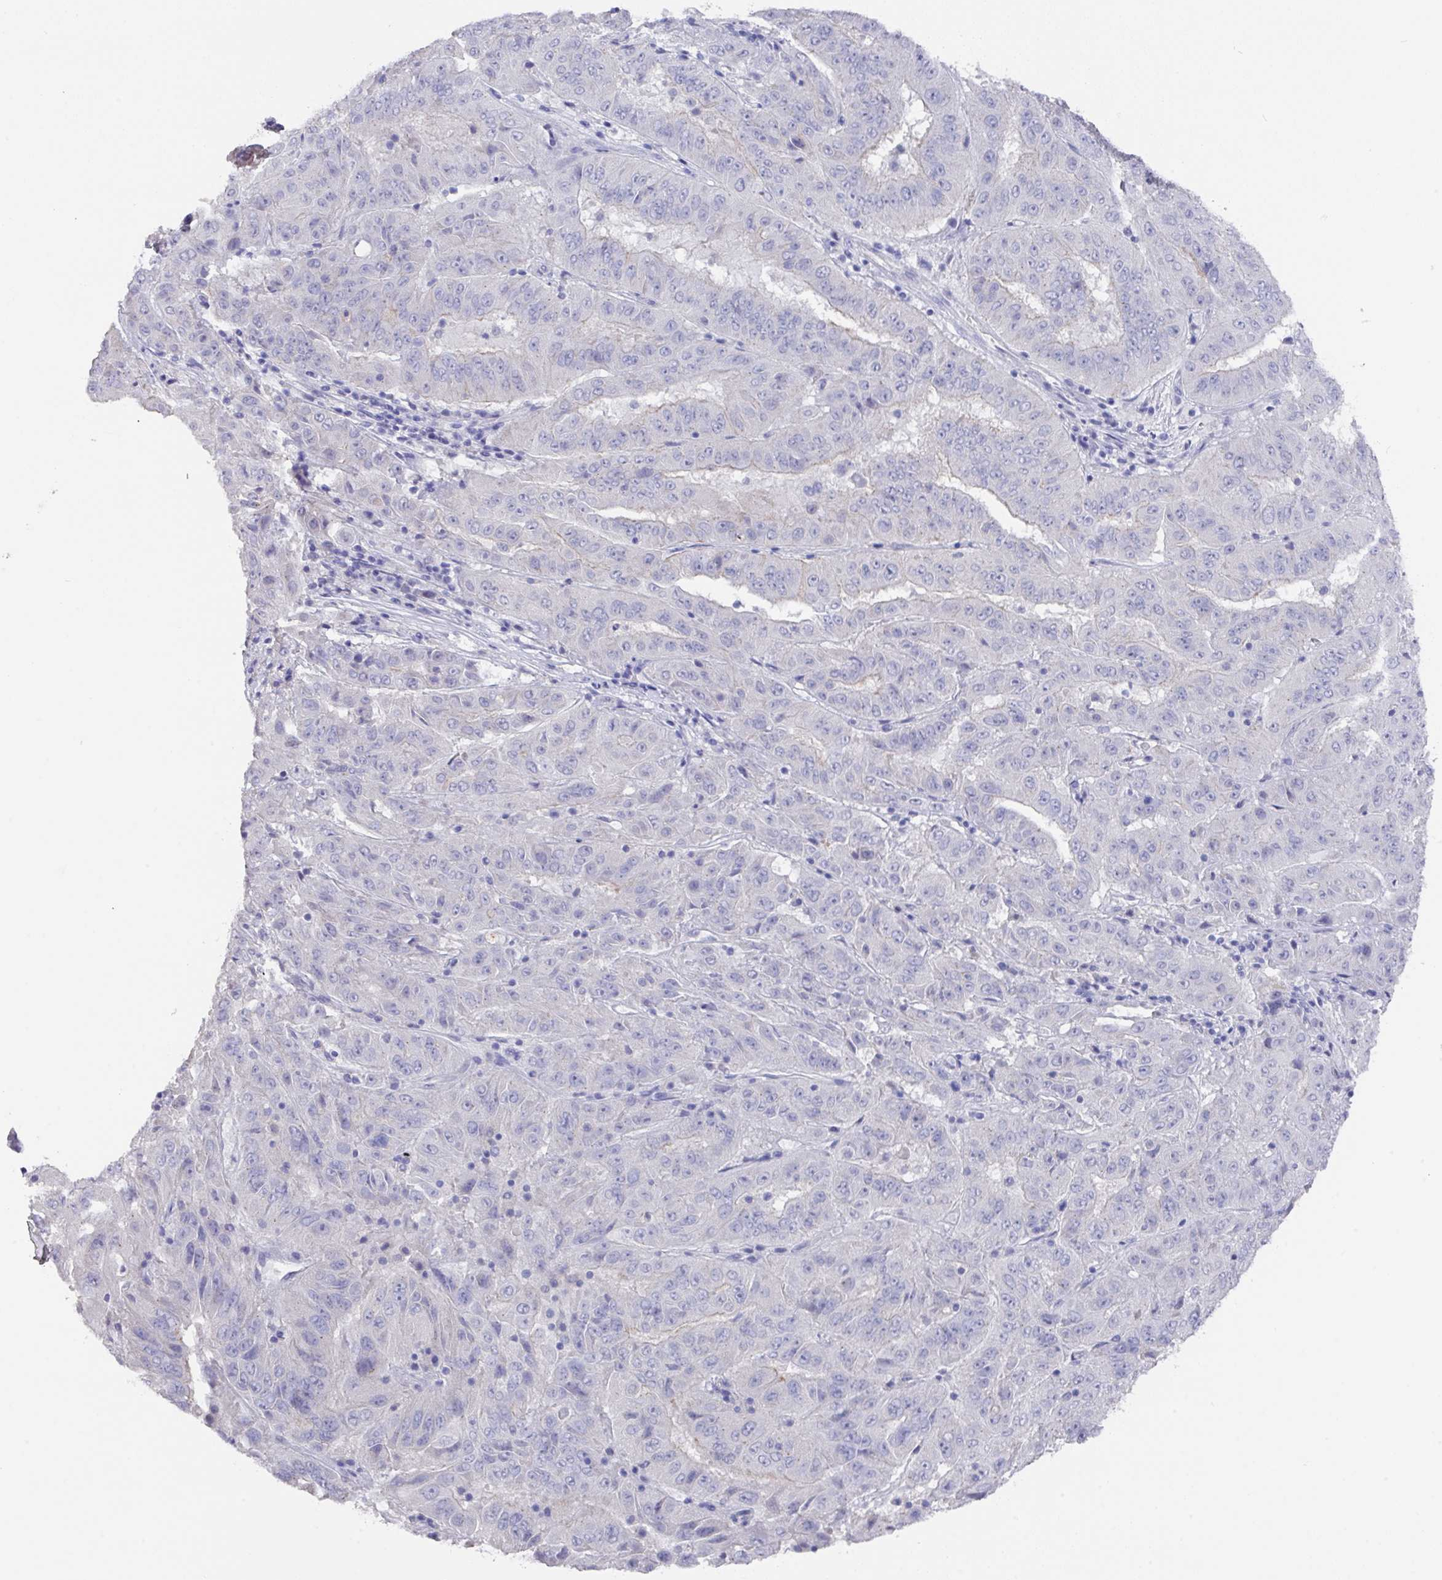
{"staining": {"intensity": "negative", "quantity": "none", "location": "none"}, "tissue": "pancreatic cancer", "cell_type": "Tumor cells", "image_type": "cancer", "snomed": [{"axis": "morphology", "description": "Adenocarcinoma, NOS"}, {"axis": "topography", "description": "Pancreas"}], "caption": "Protein analysis of adenocarcinoma (pancreatic) reveals no significant expression in tumor cells.", "gene": "DAZL", "patient": {"sex": "male", "age": 63}}